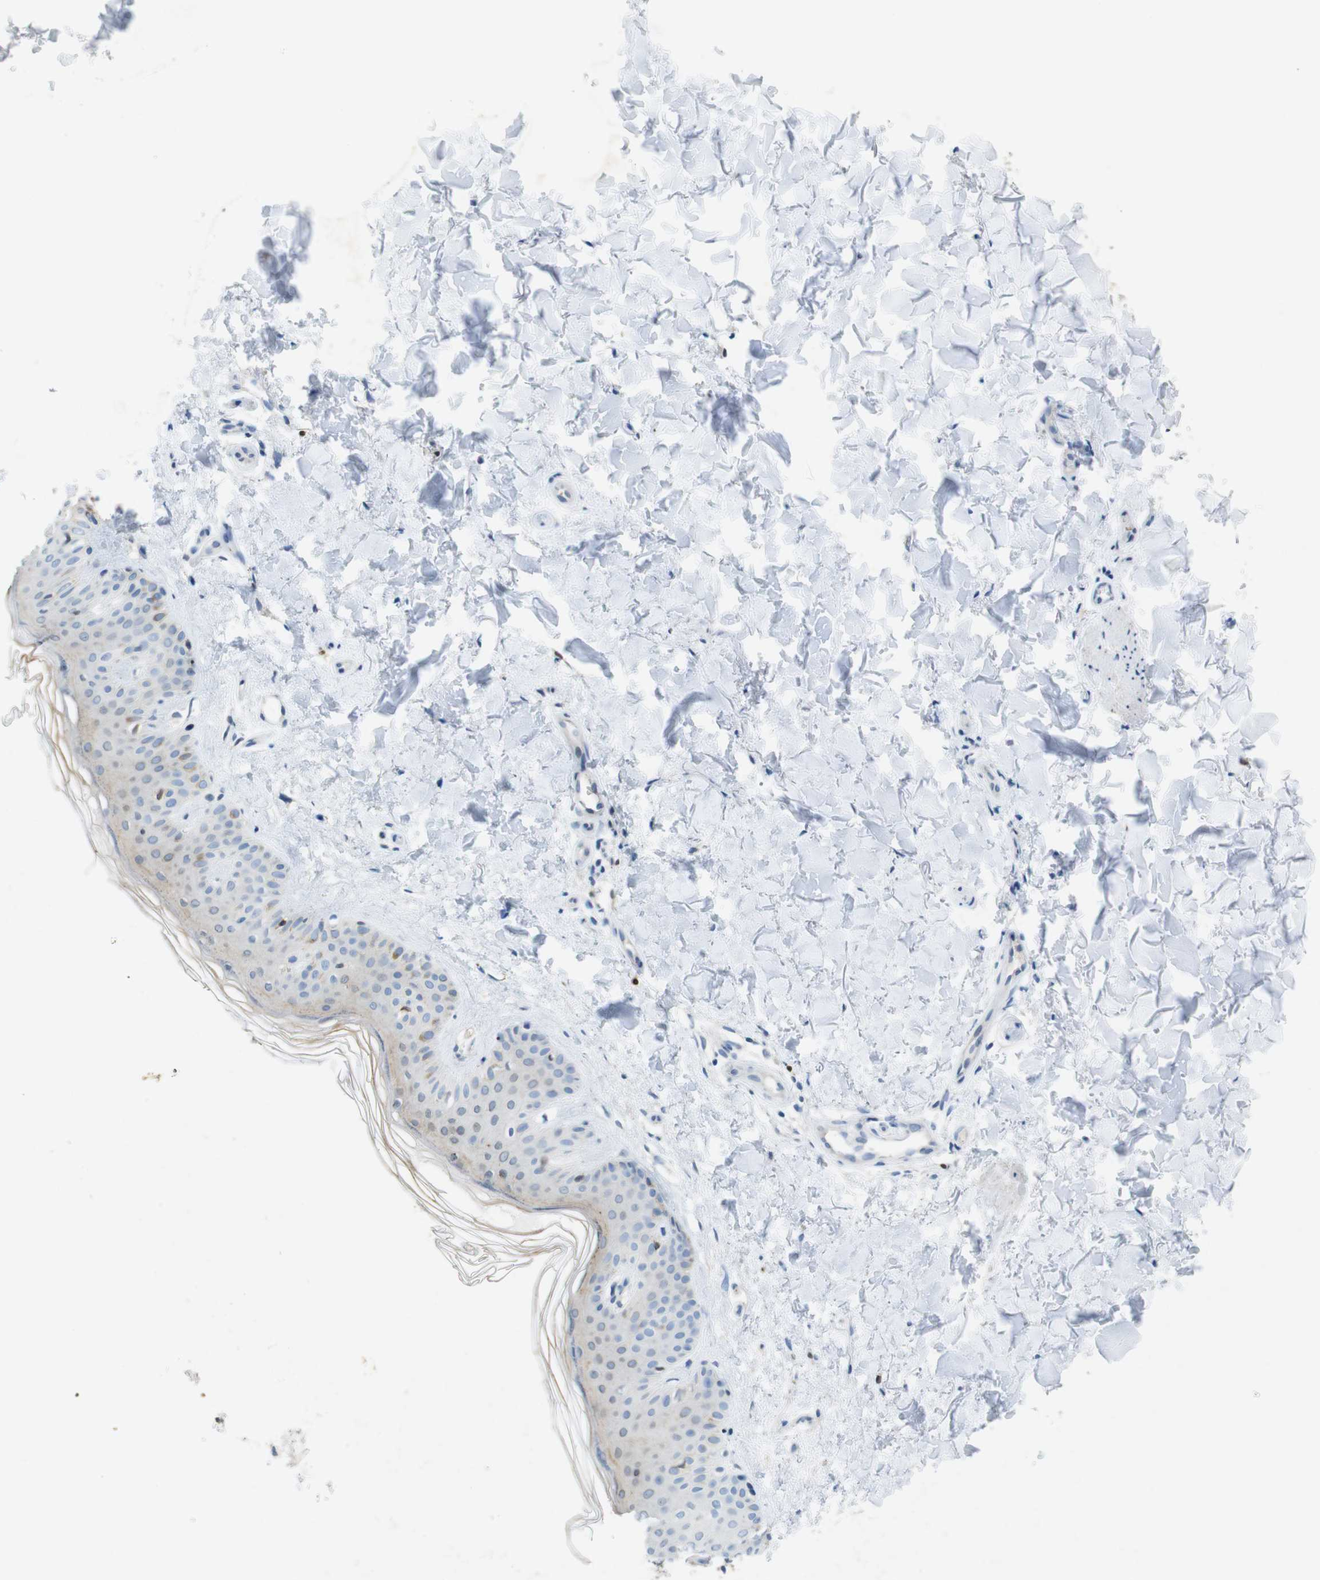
{"staining": {"intensity": "negative", "quantity": "none", "location": "none"}, "tissue": "skin", "cell_type": "Fibroblasts", "image_type": "normal", "snomed": [{"axis": "morphology", "description": "Normal tissue, NOS"}, {"axis": "topography", "description": "Skin"}], "caption": "This micrograph is of unremarkable skin stained with immunohistochemistry to label a protein in brown with the nuclei are counter-stained blue. There is no staining in fibroblasts.", "gene": "TJP3", "patient": {"sex": "male", "age": 67}}